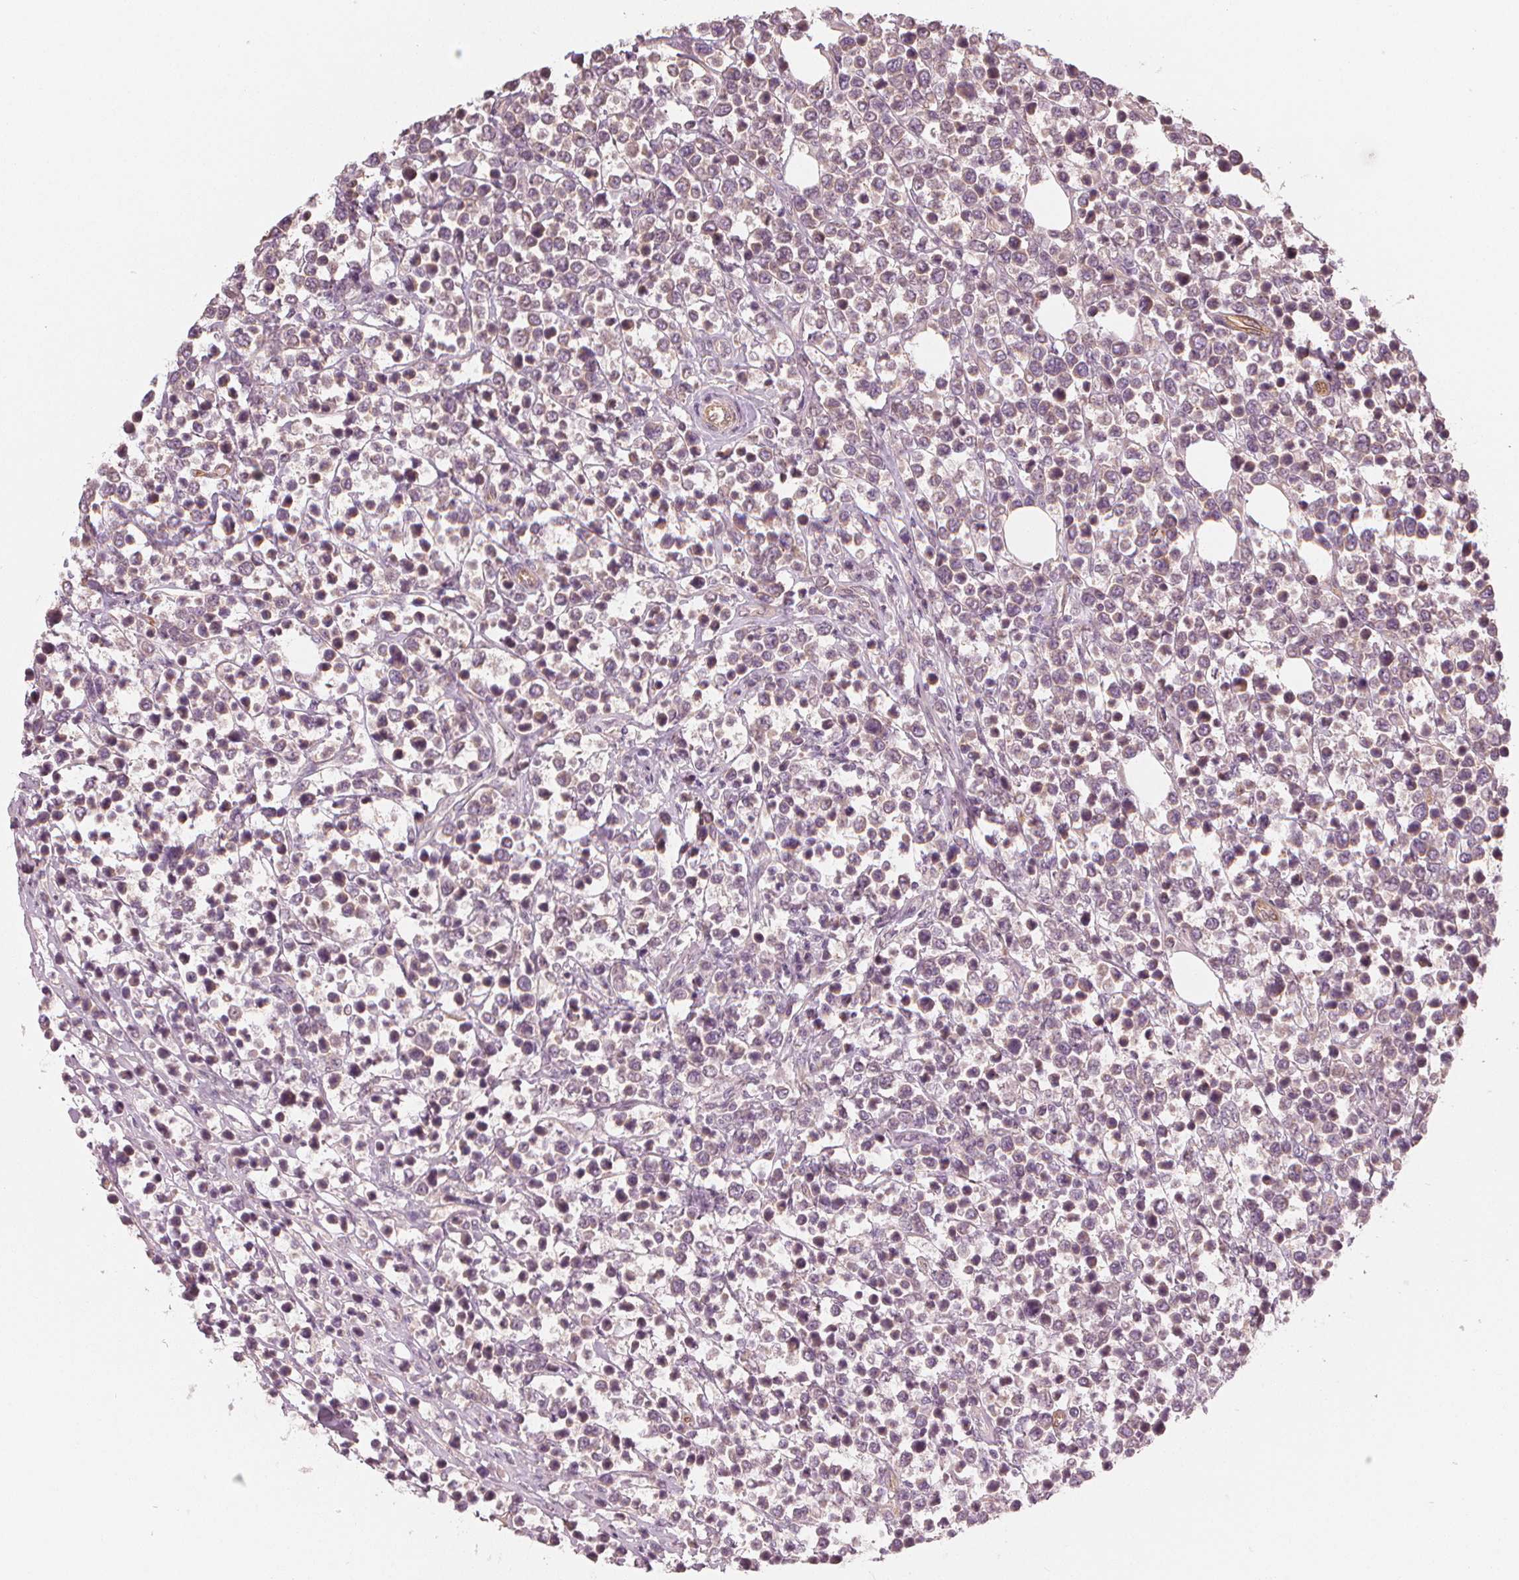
{"staining": {"intensity": "negative", "quantity": "none", "location": "none"}, "tissue": "lymphoma", "cell_type": "Tumor cells", "image_type": "cancer", "snomed": [{"axis": "morphology", "description": "Malignant lymphoma, non-Hodgkin's type, High grade"}, {"axis": "topography", "description": "Soft tissue"}], "caption": "This image is of lymphoma stained with immunohistochemistry (IHC) to label a protein in brown with the nuclei are counter-stained blue. There is no expression in tumor cells.", "gene": "CLBA1", "patient": {"sex": "female", "age": 56}}